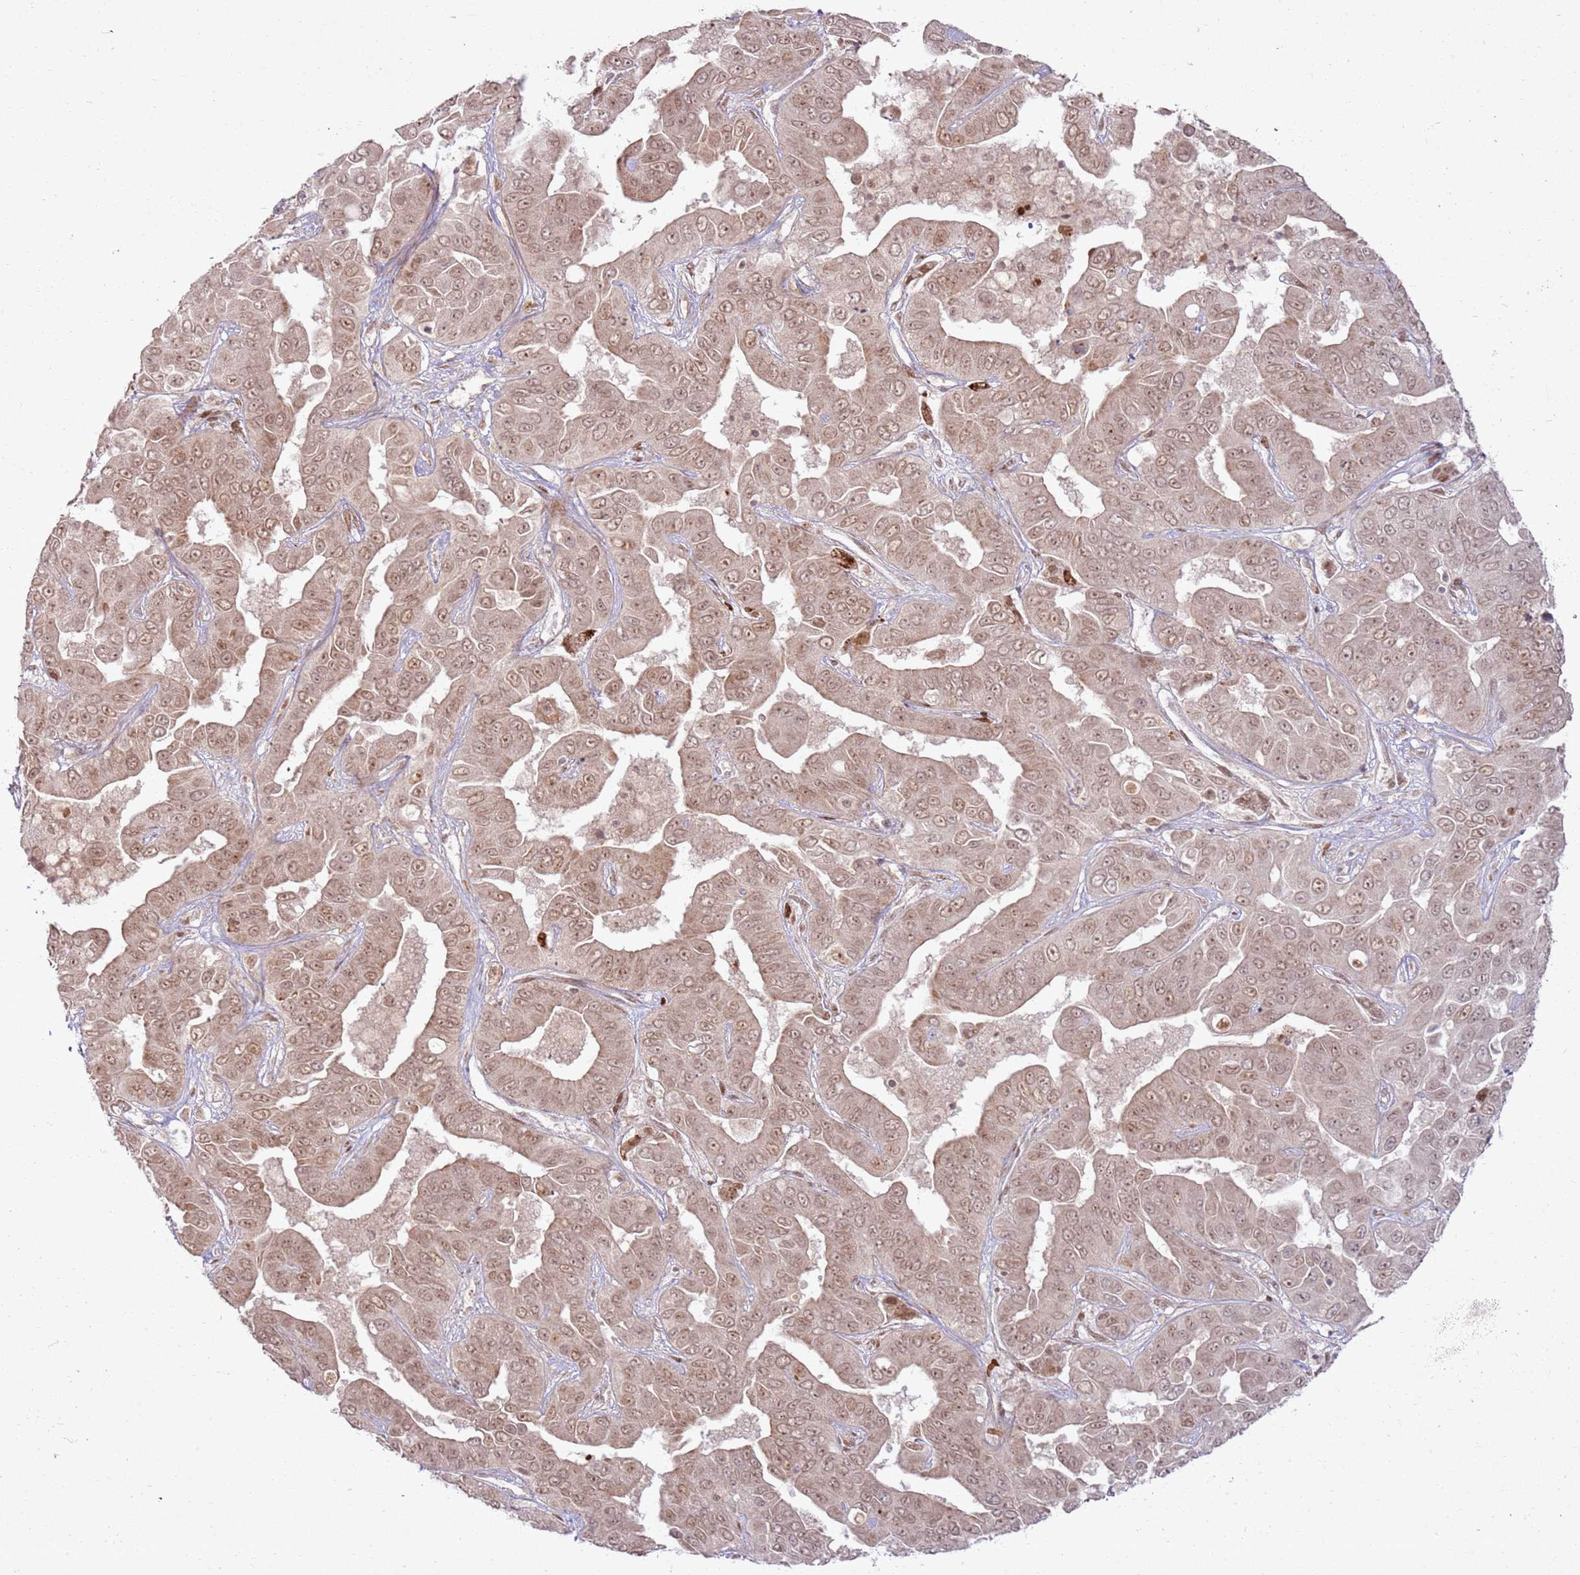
{"staining": {"intensity": "moderate", "quantity": ">75%", "location": "cytoplasmic/membranous,nuclear"}, "tissue": "liver cancer", "cell_type": "Tumor cells", "image_type": "cancer", "snomed": [{"axis": "morphology", "description": "Cholangiocarcinoma"}, {"axis": "topography", "description": "Liver"}], "caption": "A photomicrograph of human liver cancer (cholangiocarcinoma) stained for a protein shows moderate cytoplasmic/membranous and nuclear brown staining in tumor cells.", "gene": "KLHL36", "patient": {"sex": "female", "age": 52}}